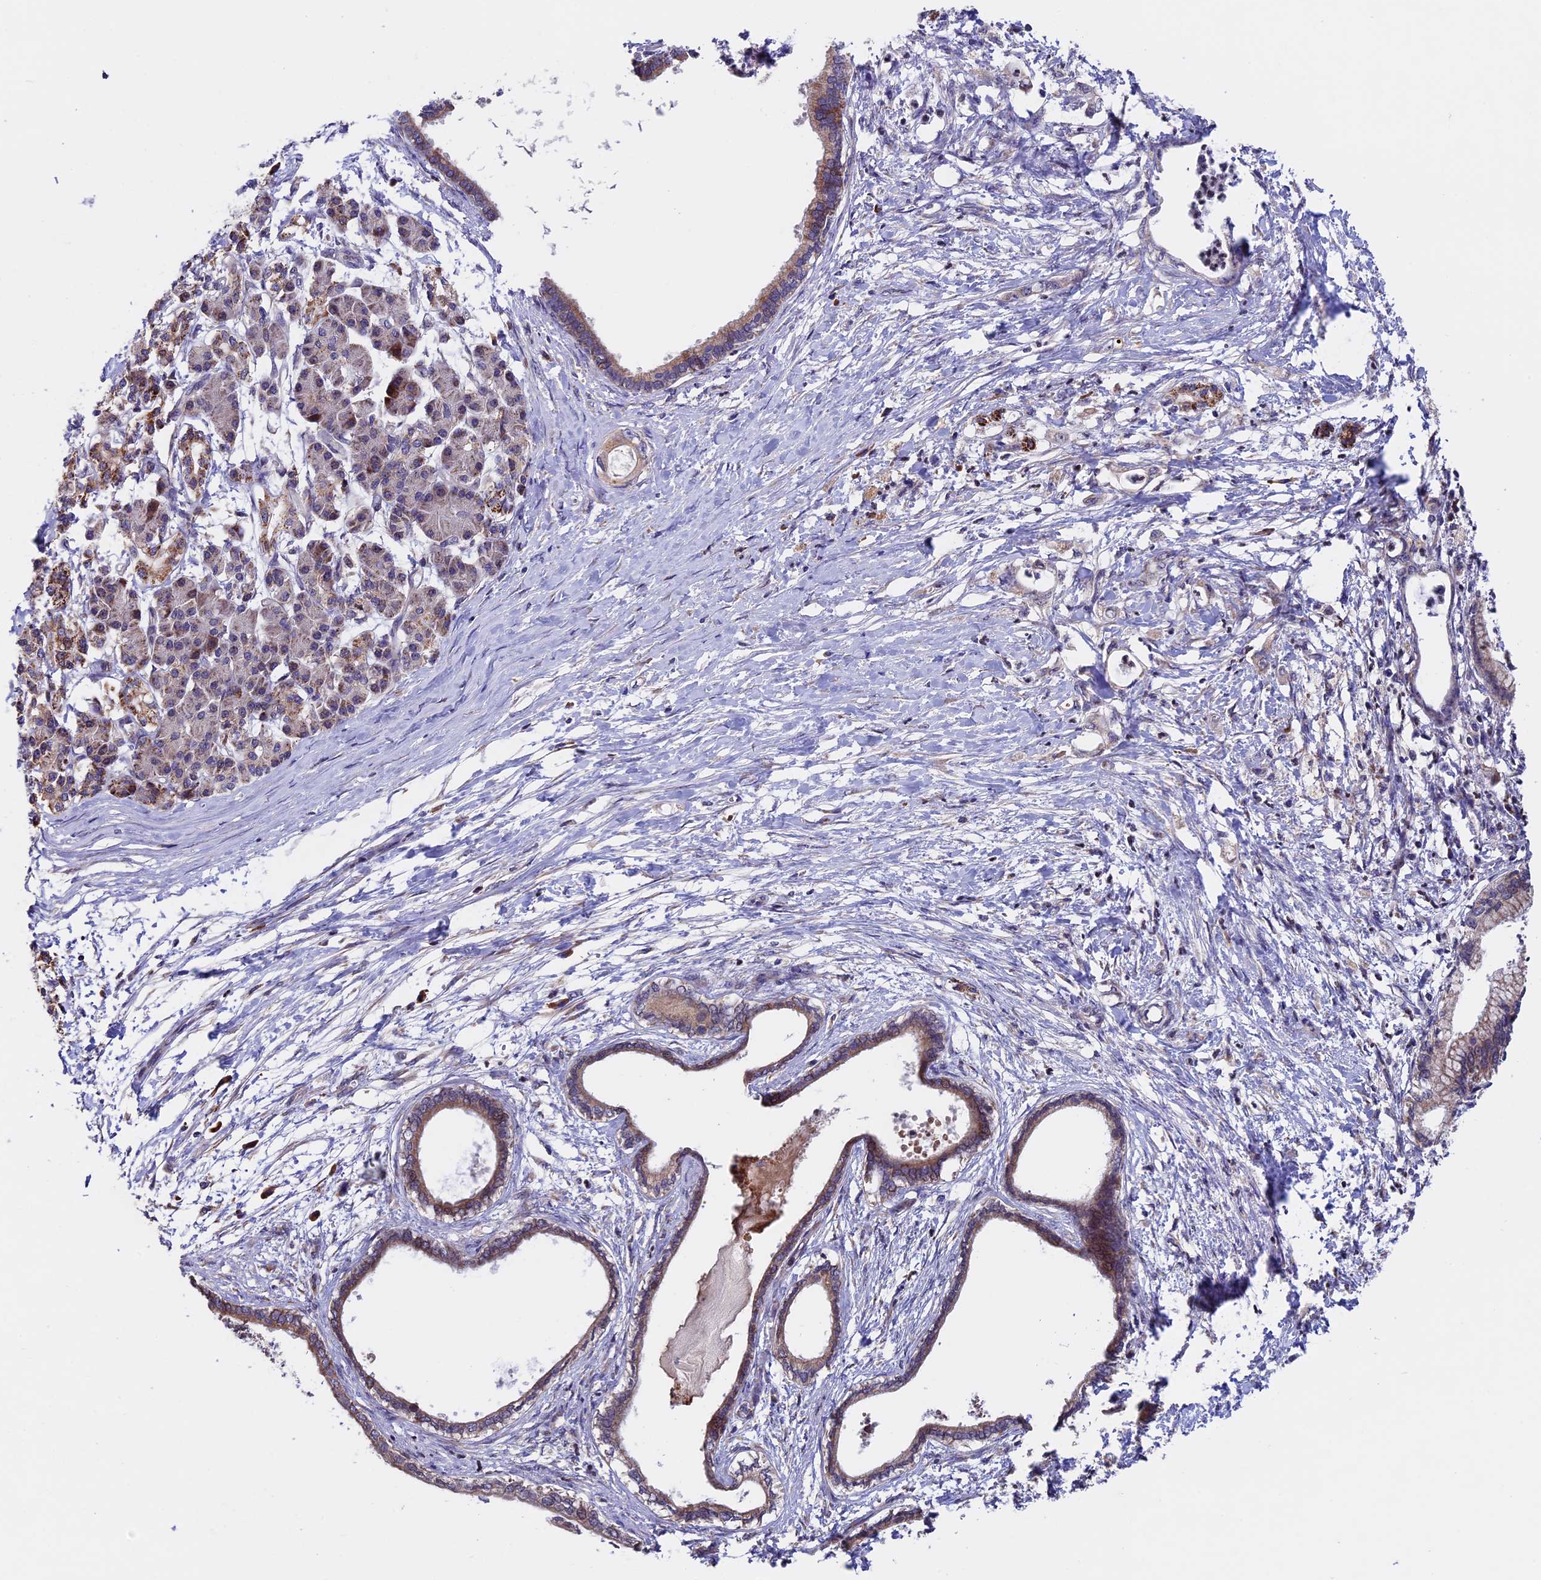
{"staining": {"intensity": "weak", "quantity": ">75%", "location": "cytoplasmic/membranous"}, "tissue": "pancreatic cancer", "cell_type": "Tumor cells", "image_type": "cancer", "snomed": [{"axis": "morphology", "description": "Adenocarcinoma, NOS"}, {"axis": "topography", "description": "Pancreas"}], "caption": "Weak cytoplasmic/membranous positivity is identified in approximately >75% of tumor cells in pancreatic cancer (adenocarcinoma). Nuclei are stained in blue.", "gene": "RNF17", "patient": {"sex": "female", "age": 55}}